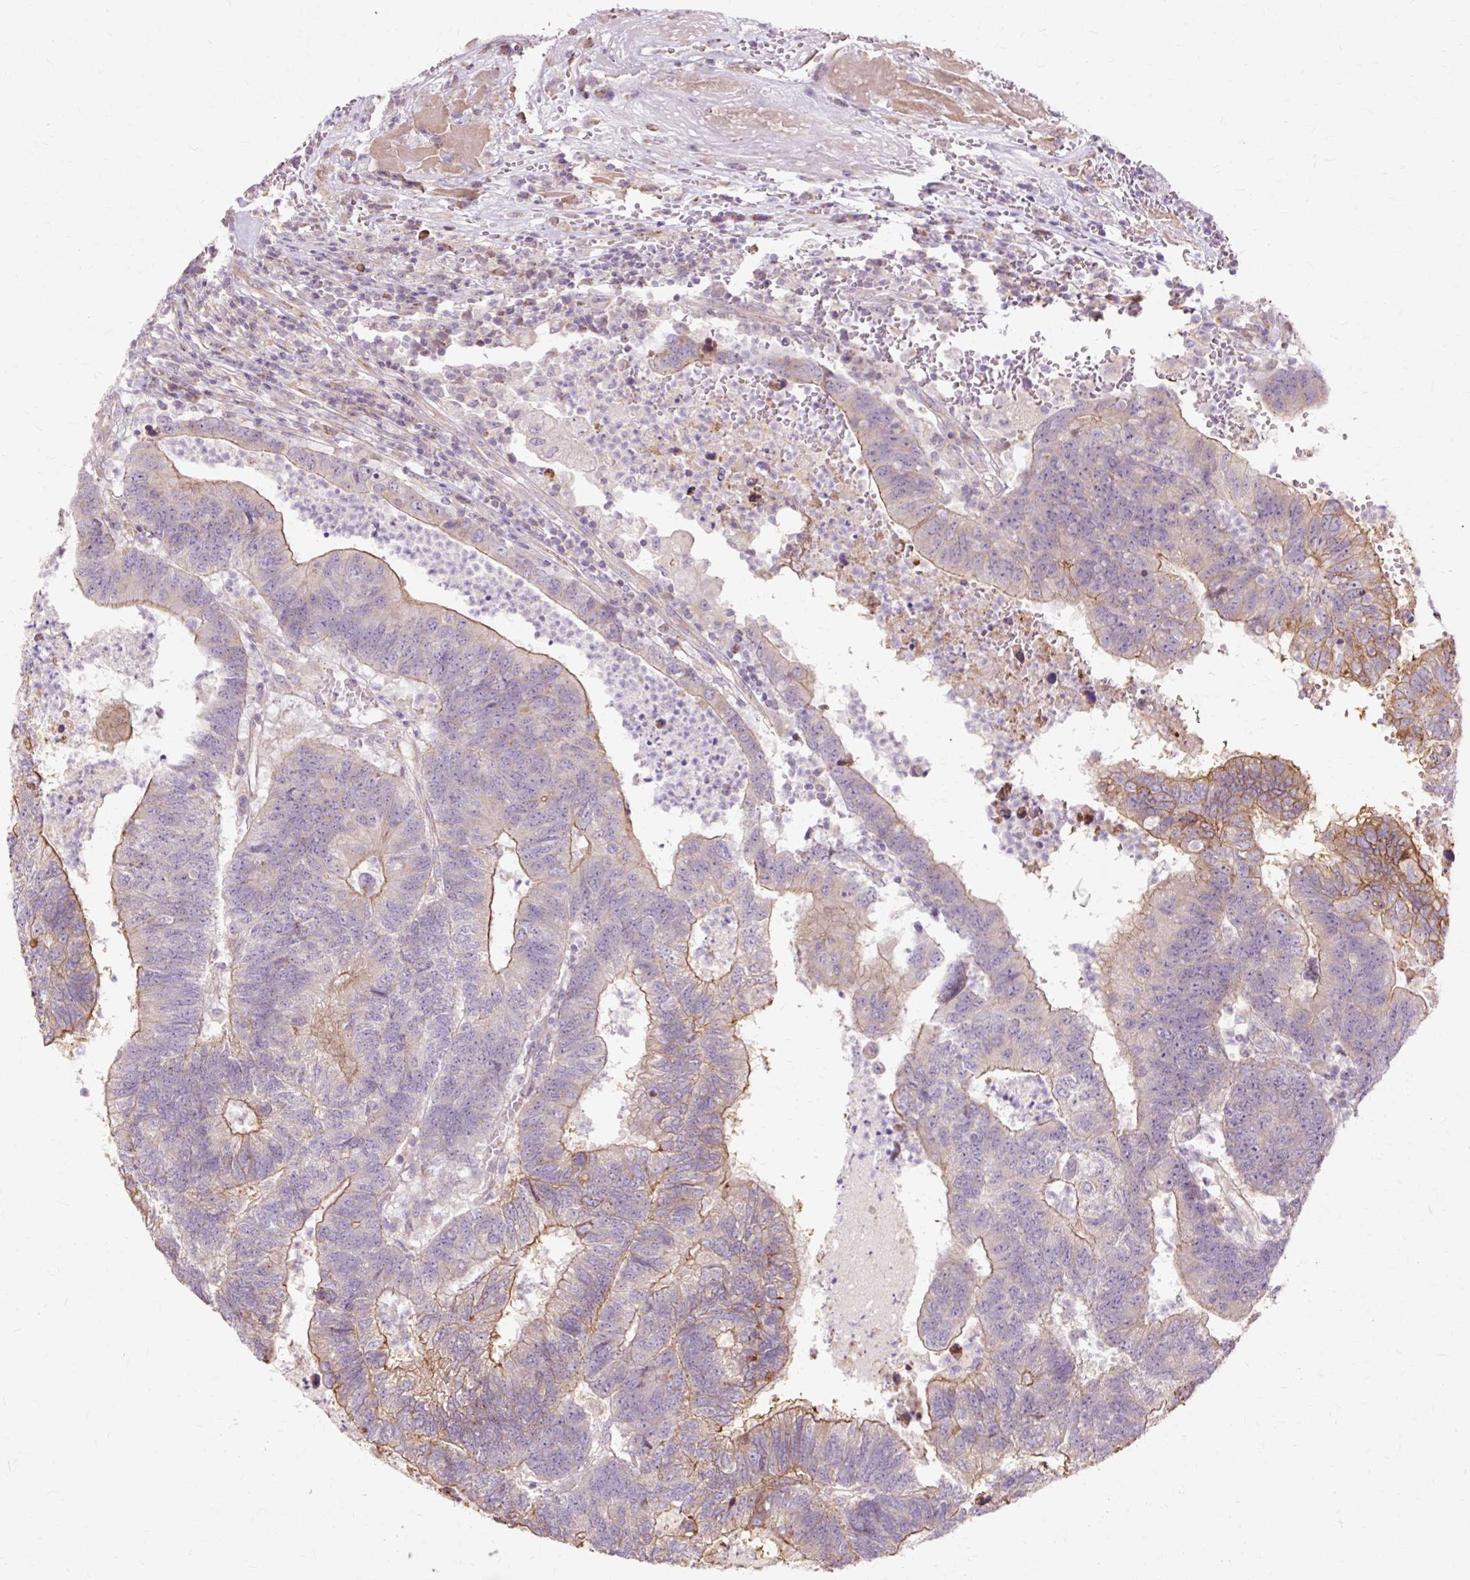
{"staining": {"intensity": "moderate", "quantity": ">75%", "location": "cytoplasmic/membranous"}, "tissue": "colorectal cancer", "cell_type": "Tumor cells", "image_type": "cancer", "snomed": [{"axis": "morphology", "description": "Adenocarcinoma, NOS"}, {"axis": "topography", "description": "Colon"}], "caption": "Immunohistochemical staining of human adenocarcinoma (colorectal) reveals medium levels of moderate cytoplasmic/membranous expression in approximately >75% of tumor cells. The staining is performed using DAB (3,3'-diaminobenzidine) brown chromogen to label protein expression. The nuclei are counter-stained blue using hematoxylin.", "gene": "PDZD2", "patient": {"sex": "female", "age": 48}}